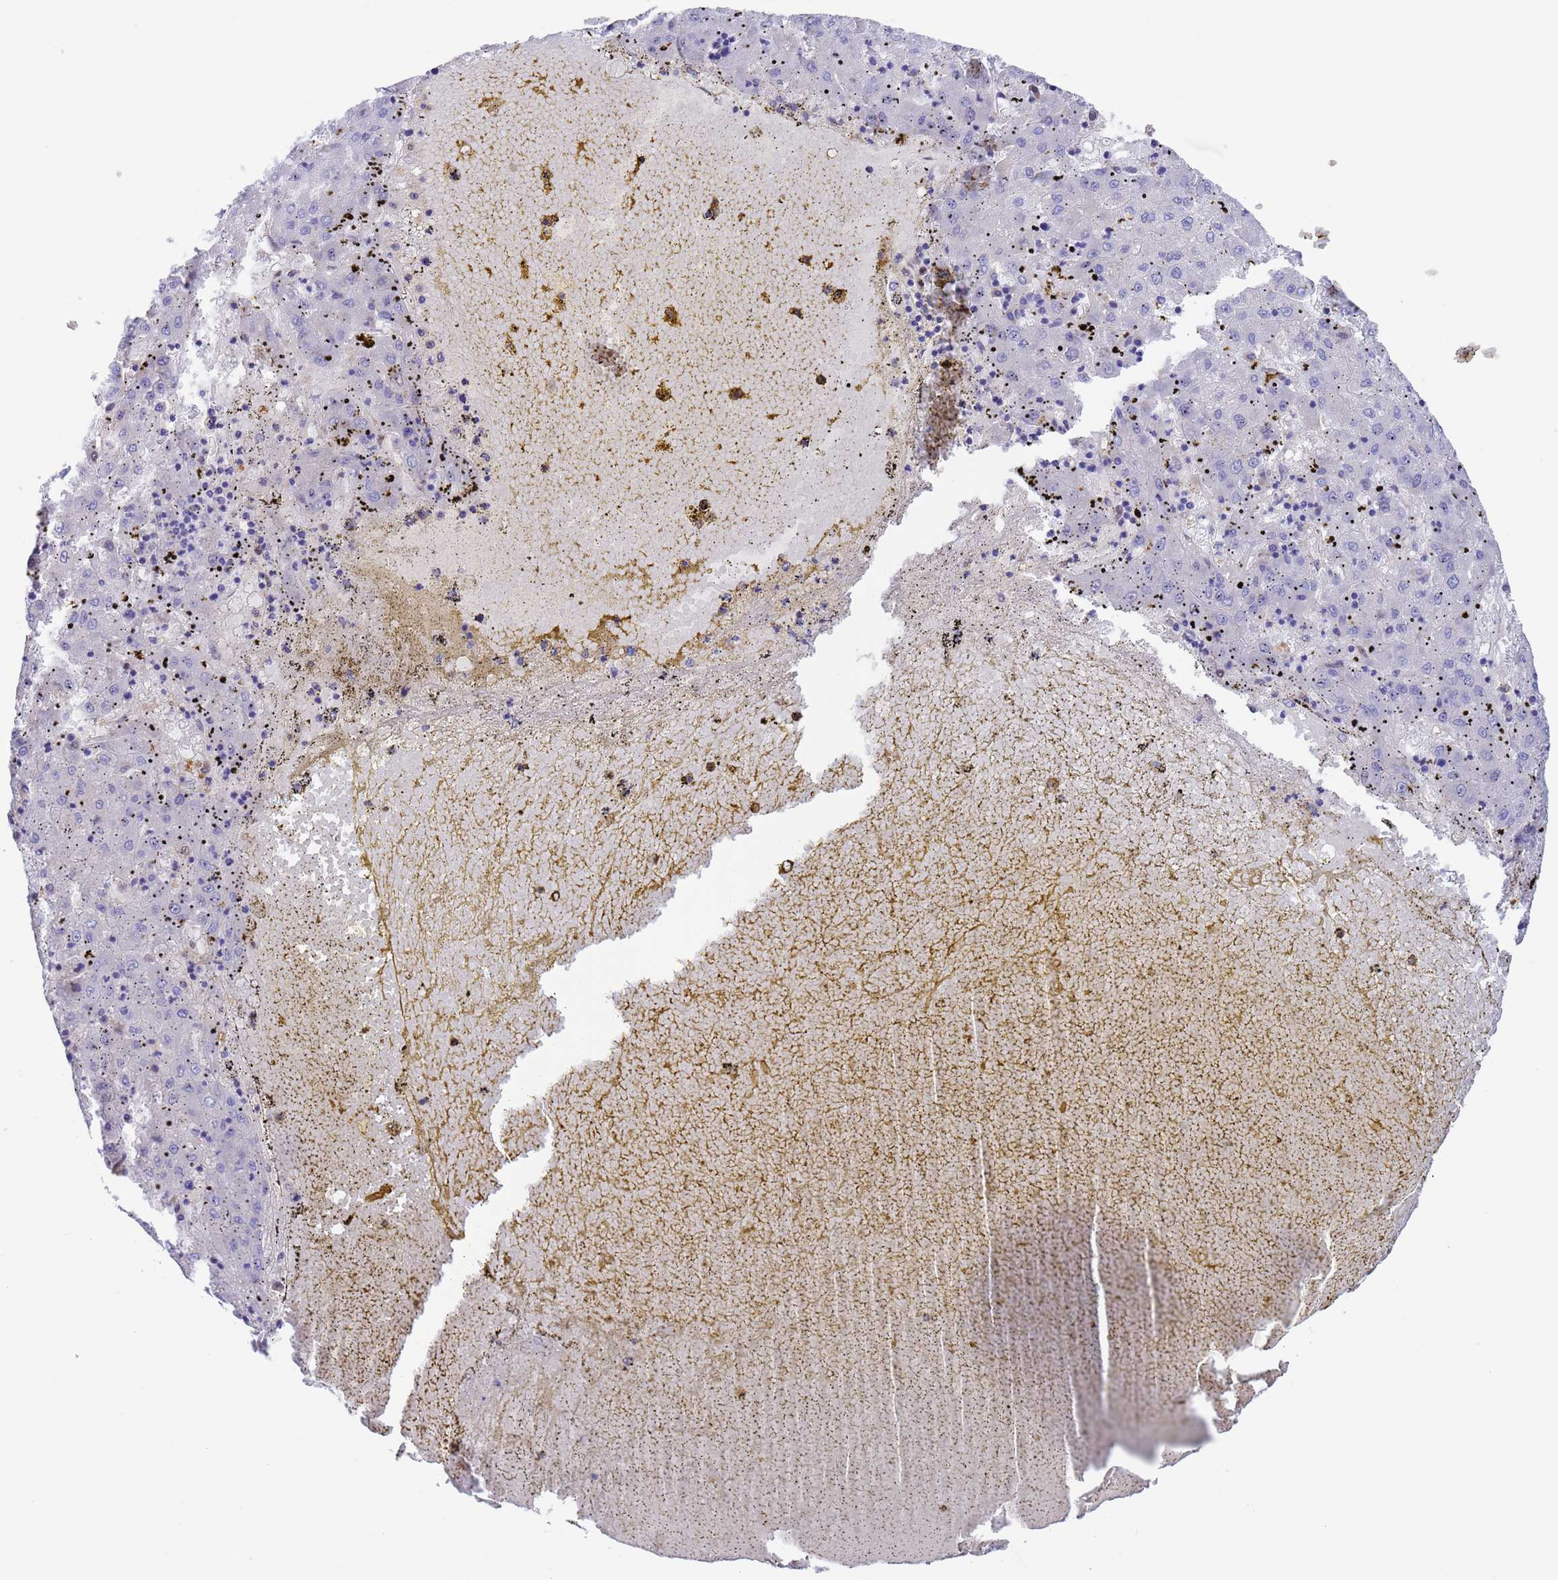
{"staining": {"intensity": "negative", "quantity": "none", "location": "none"}, "tissue": "liver cancer", "cell_type": "Tumor cells", "image_type": "cancer", "snomed": [{"axis": "morphology", "description": "Carcinoma, Hepatocellular, NOS"}, {"axis": "topography", "description": "Liver"}], "caption": "Hepatocellular carcinoma (liver) was stained to show a protein in brown. There is no significant positivity in tumor cells.", "gene": "FOXRED1", "patient": {"sex": "male", "age": 72}}